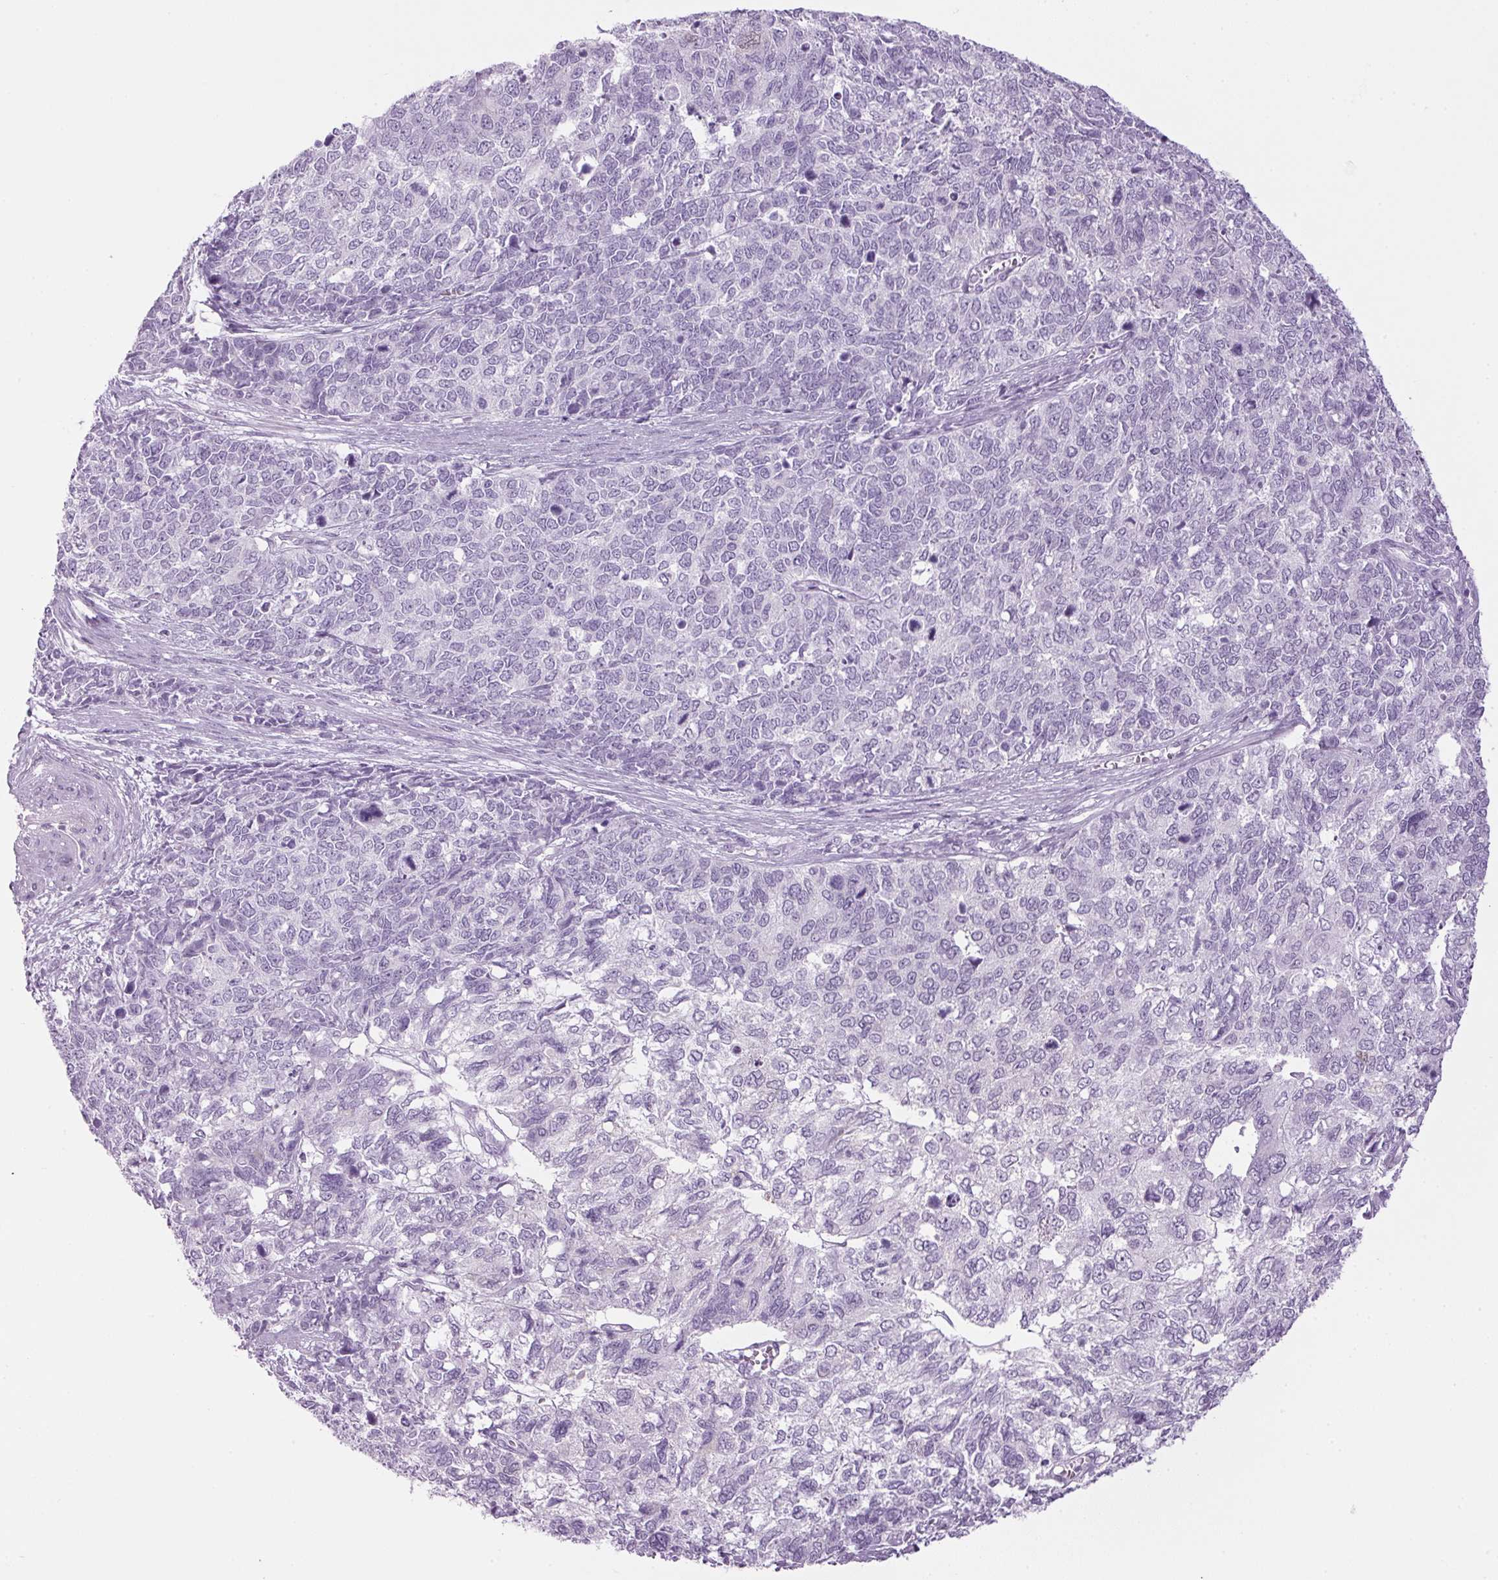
{"staining": {"intensity": "negative", "quantity": "none", "location": "none"}, "tissue": "cervical cancer", "cell_type": "Tumor cells", "image_type": "cancer", "snomed": [{"axis": "morphology", "description": "Adenocarcinoma, NOS"}, {"axis": "topography", "description": "Cervix"}], "caption": "Tumor cells show no significant positivity in adenocarcinoma (cervical).", "gene": "PPP1R1A", "patient": {"sex": "female", "age": 63}}